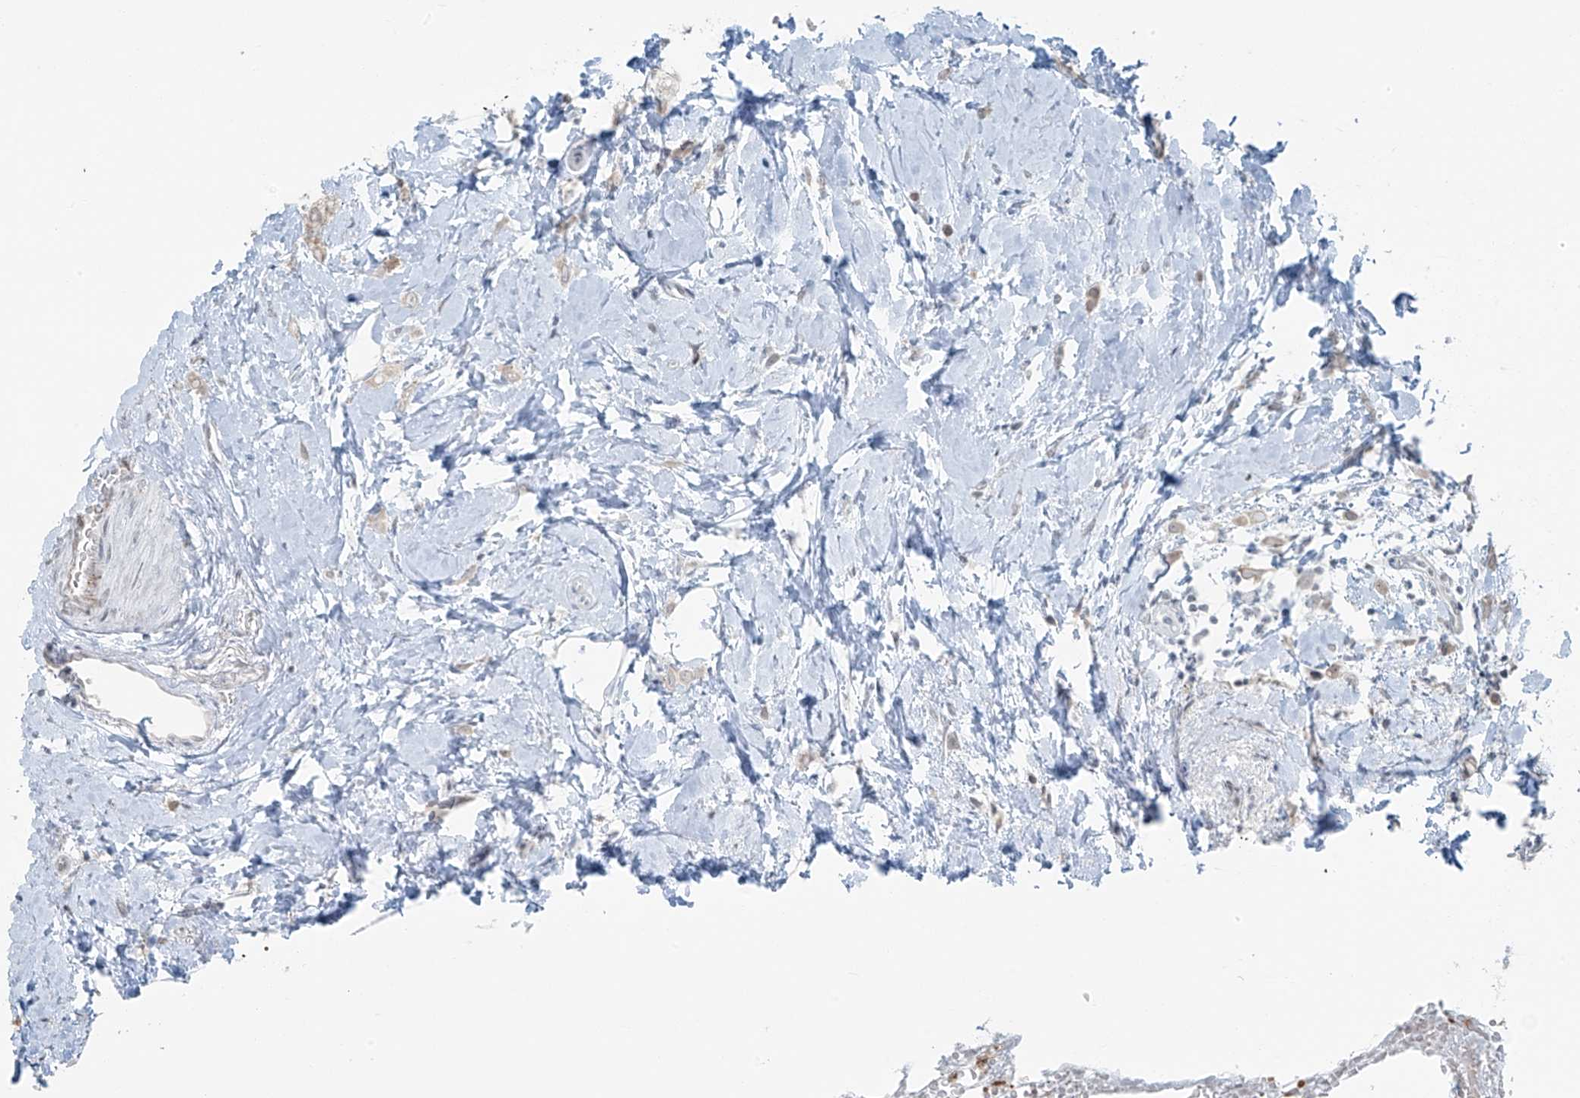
{"staining": {"intensity": "negative", "quantity": "none", "location": "none"}, "tissue": "breast cancer", "cell_type": "Tumor cells", "image_type": "cancer", "snomed": [{"axis": "morphology", "description": "Lobular carcinoma"}, {"axis": "topography", "description": "Breast"}], "caption": "This histopathology image is of breast lobular carcinoma stained with IHC to label a protein in brown with the nuclei are counter-stained blue. There is no expression in tumor cells.", "gene": "TTC22", "patient": {"sex": "female", "age": 47}}